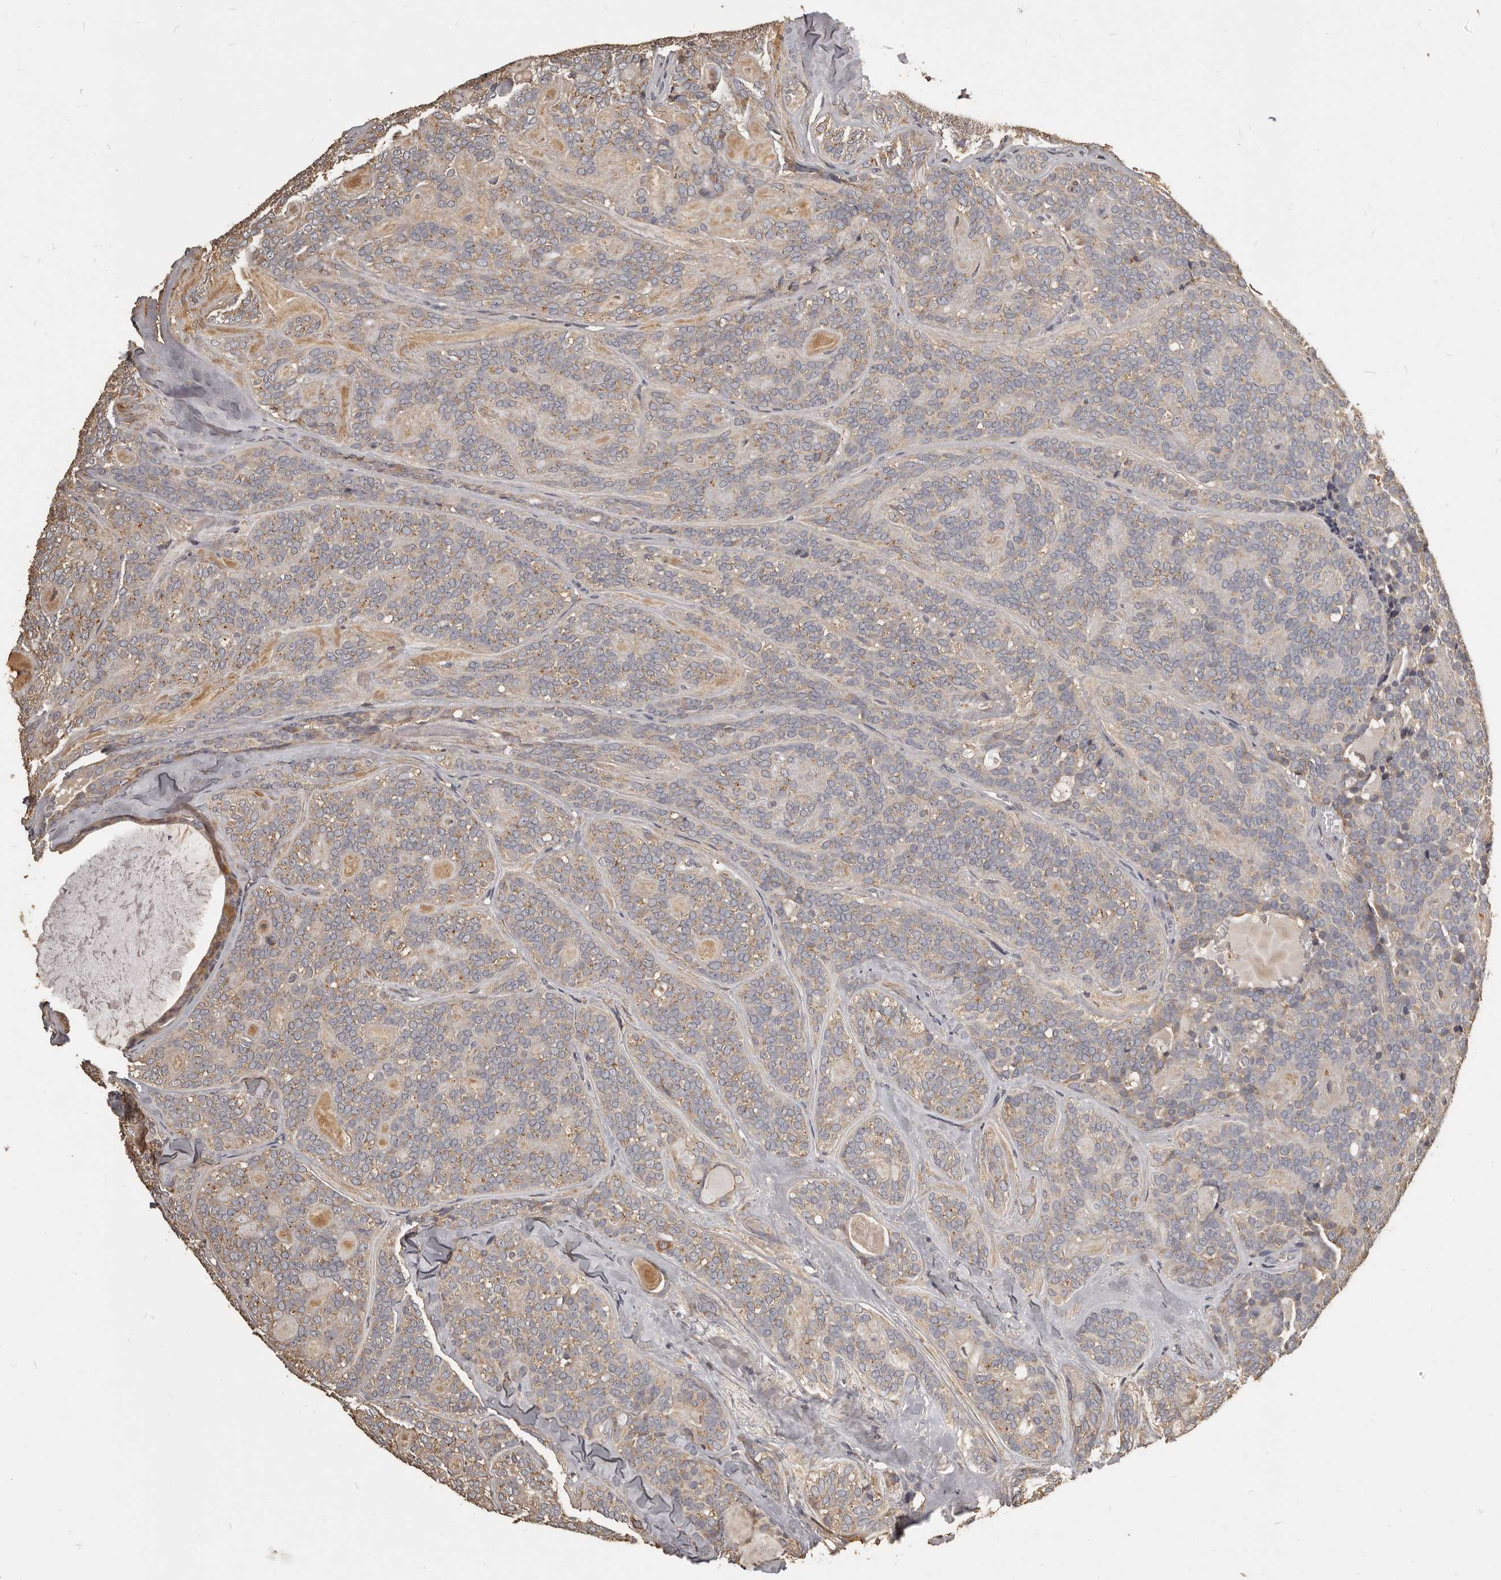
{"staining": {"intensity": "weak", "quantity": ">75%", "location": "cytoplasmic/membranous"}, "tissue": "head and neck cancer", "cell_type": "Tumor cells", "image_type": "cancer", "snomed": [{"axis": "morphology", "description": "Adenocarcinoma, NOS"}, {"axis": "topography", "description": "Head-Neck"}], "caption": "A photomicrograph showing weak cytoplasmic/membranous staining in approximately >75% of tumor cells in head and neck adenocarcinoma, as visualized by brown immunohistochemical staining.", "gene": "MGAT5", "patient": {"sex": "male", "age": 66}}